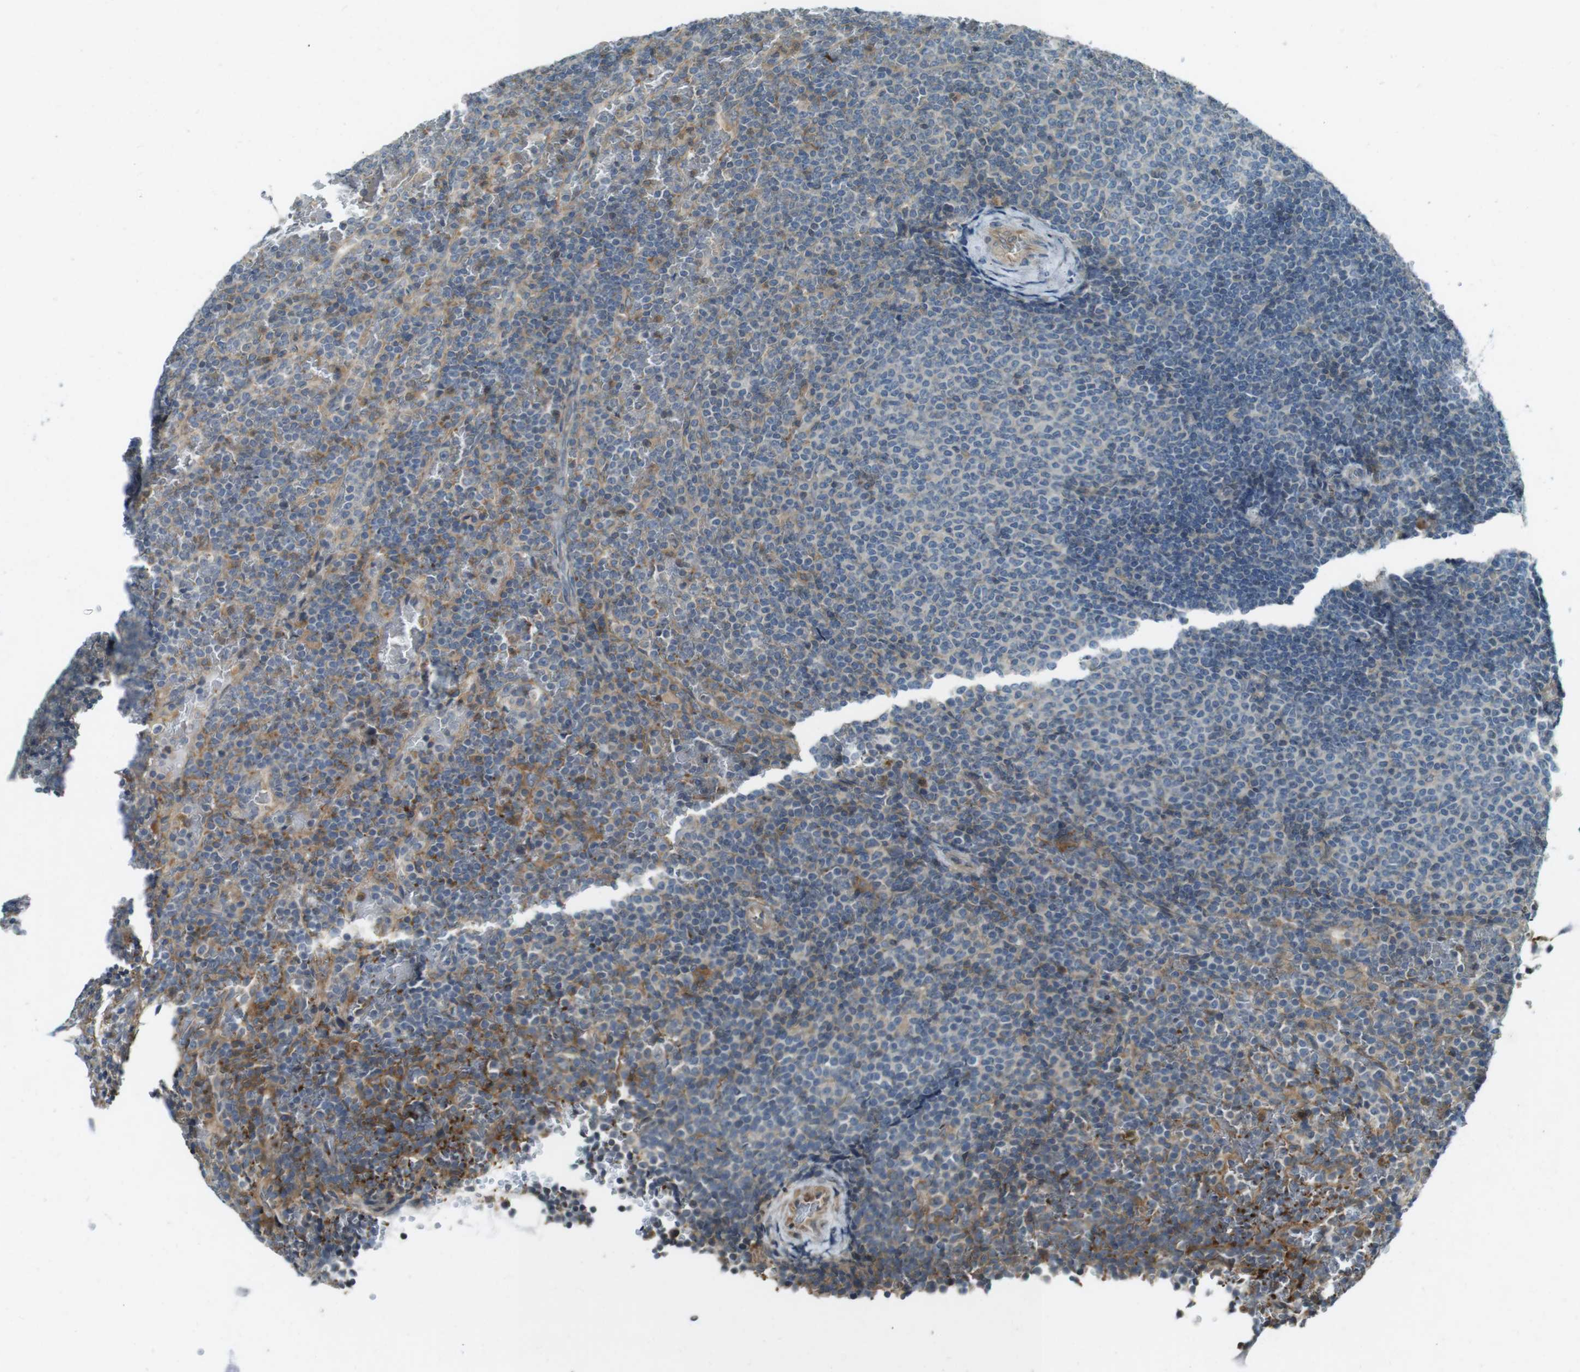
{"staining": {"intensity": "moderate", "quantity": "<25%", "location": "cytoplasmic/membranous"}, "tissue": "lymphoma", "cell_type": "Tumor cells", "image_type": "cancer", "snomed": [{"axis": "morphology", "description": "Malignant lymphoma, non-Hodgkin's type, Low grade"}, {"axis": "topography", "description": "Spleen"}], "caption": "Tumor cells show low levels of moderate cytoplasmic/membranous expression in about <25% of cells in human low-grade malignant lymphoma, non-Hodgkin's type. The staining was performed using DAB, with brown indicating positive protein expression. Nuclei are stained blue with hematoxylin.", "gene": "ZYX", "patient": {"sex": "female", "age": 77}}